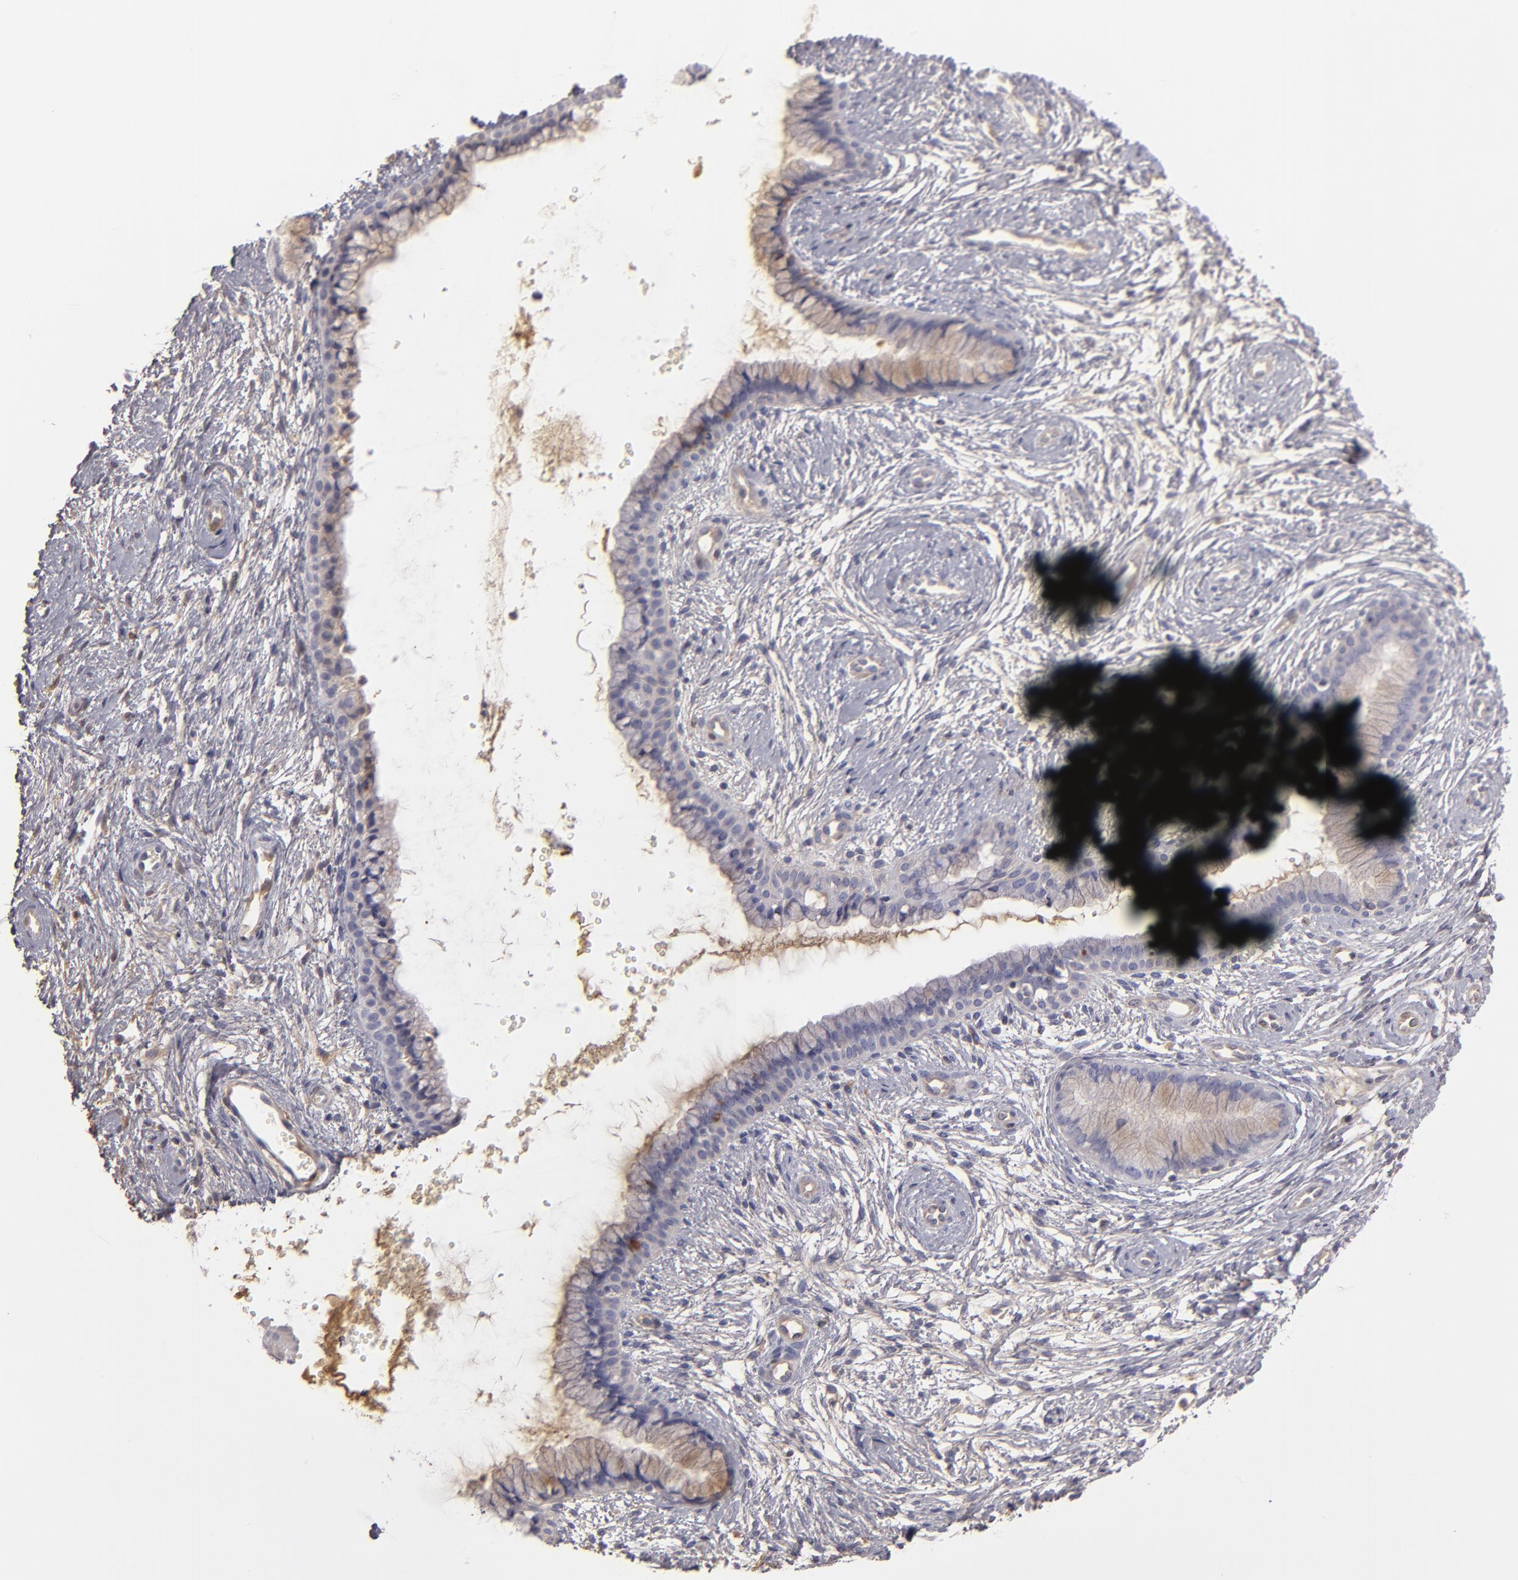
{"staining": {"intensity": "weak", "quantity": "25%-75%", "location": "cytoplasmic/membranous"}, "tissue": "cervix", "cell_type": "Glandular cells", "image_type": "normal", "snomed": [{"axis": "morphology", "description": "Normal tissue, NOS"}, {"axis": "topography", "description": "Cervix"}], "caption": "Immunohistochemistry (IHC) staining of benign cervix, which exhibits low levels of weak cytoplasmic/membranous staining in approximately 25%-75% of glandular cells indicating weak cytoplasmic/membranous protein expression. The staining was performed using DAB (3,3'-diaminobenzidine) (brown) for protein detection and nuclei were counterstained in hematoxylin (blue).", "gene": "SERPINA1", "patient": {"sex": "female", "age": 39}}